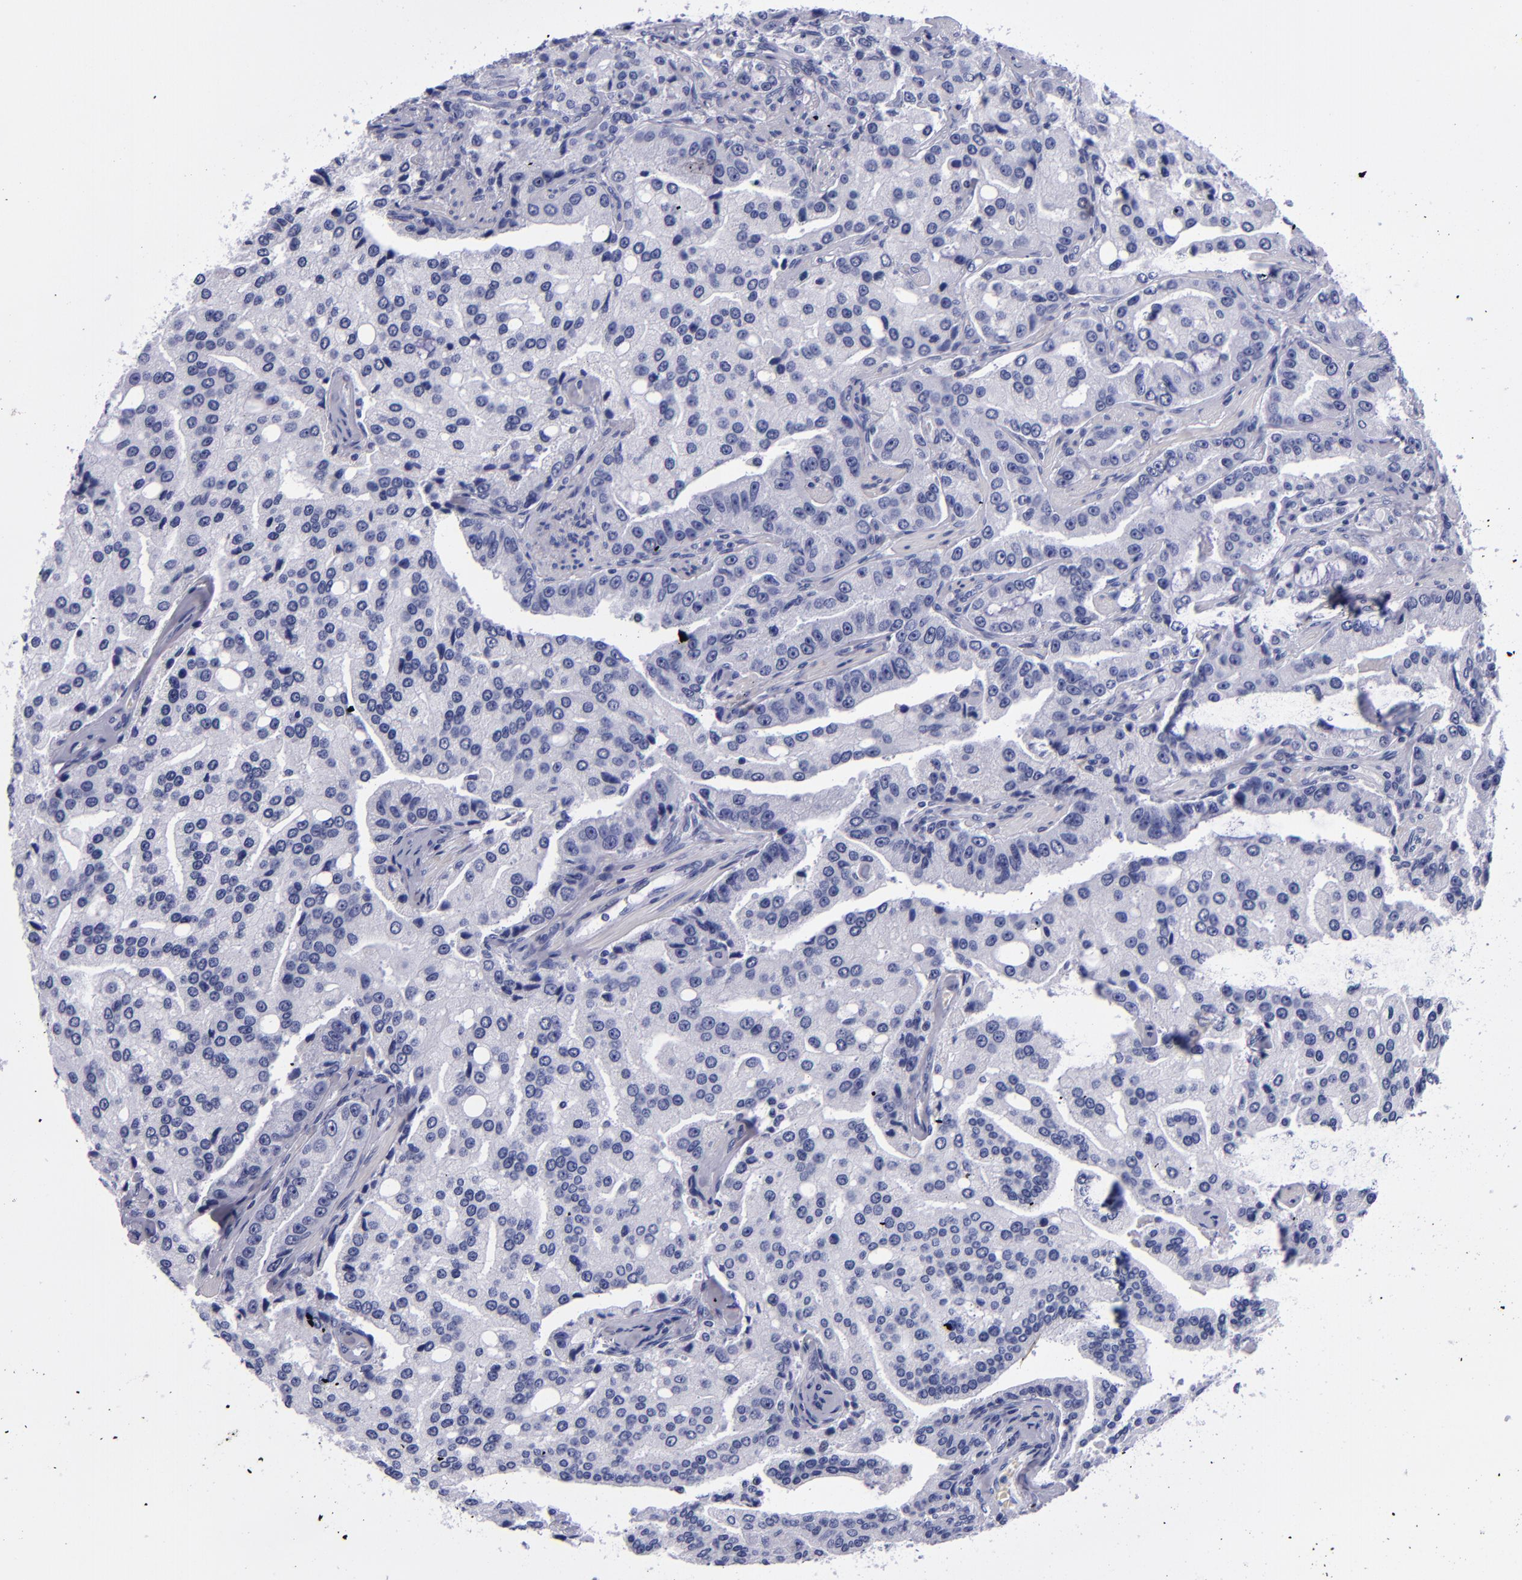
{"staining": {"intensity": "negative", "quantity": "none", "location": "none"}, "tissue": "prostate cancer", "cell_type": "Tumor cells", "image_type": "cancer", "snomed": [{"axis": "morphology", "description": "Adenocarcinoma, Medium grade"}, {"axis": "topography", "description": "Prostate"}], "caption": "This is an immunohistochemistry photomicrograph of human medium-grade adenocarcinoma (prostate). There is no expression in tumor cells.", "gene": "MCM7", "patient": {"sex": "male", "age": 72}}